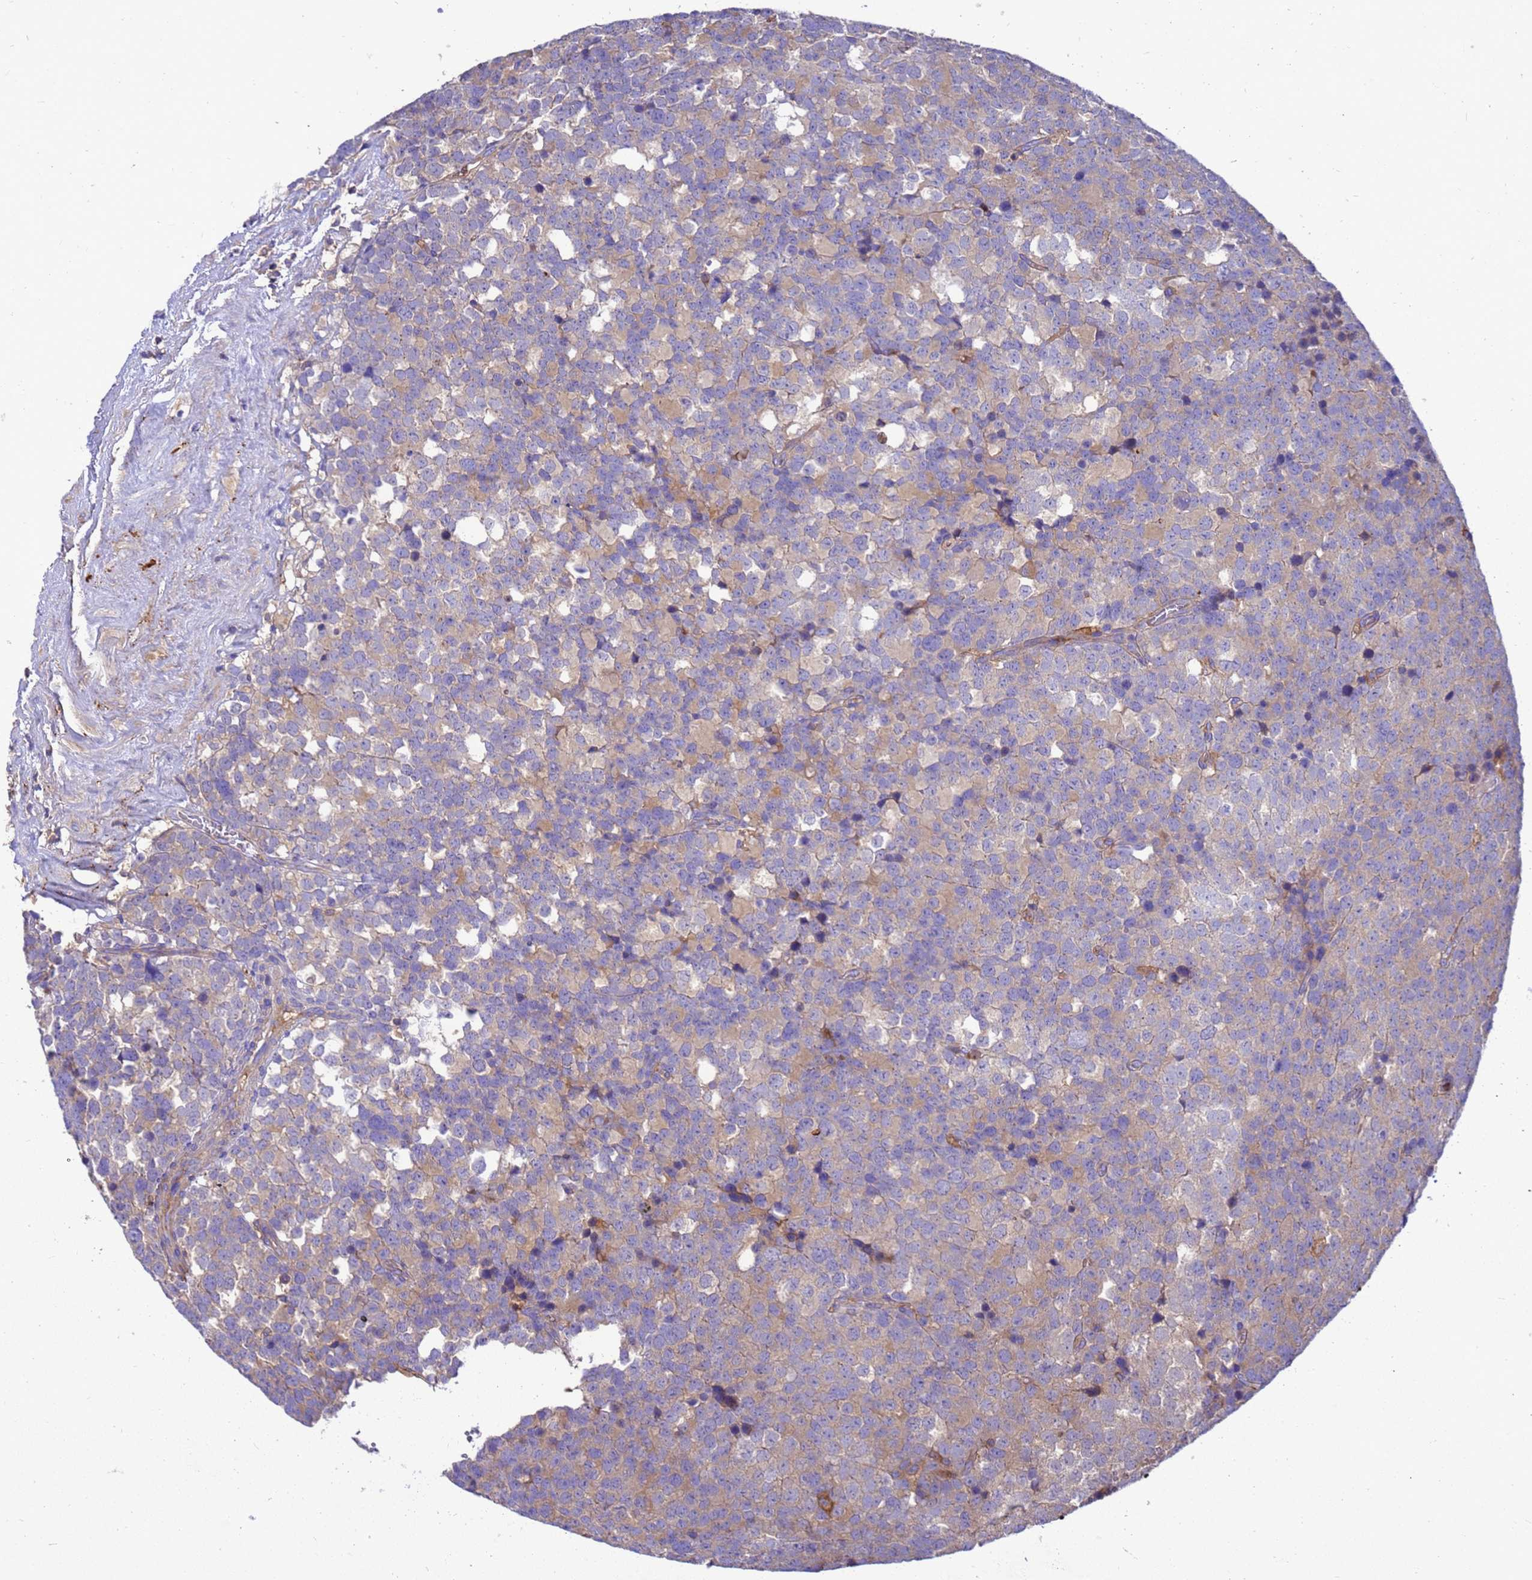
{"staining": {"intensity": "weak", "quantity": "<25%", "location": "cytoplasmic/membranous"}, "tissue": "testis cancer", "cell_type": "Tumor cells", "image_type": "cancer", "snomed": [{"axis": "morphology", "description": "Seminoma, NOS"}, {"axis": "topography", "description": "Testis"}], "caption": "Tumor cells are negative for brown protein staining in testis cancer.", "gene": "ZNF235", "patient": {"sex": "male", "age": 71}}